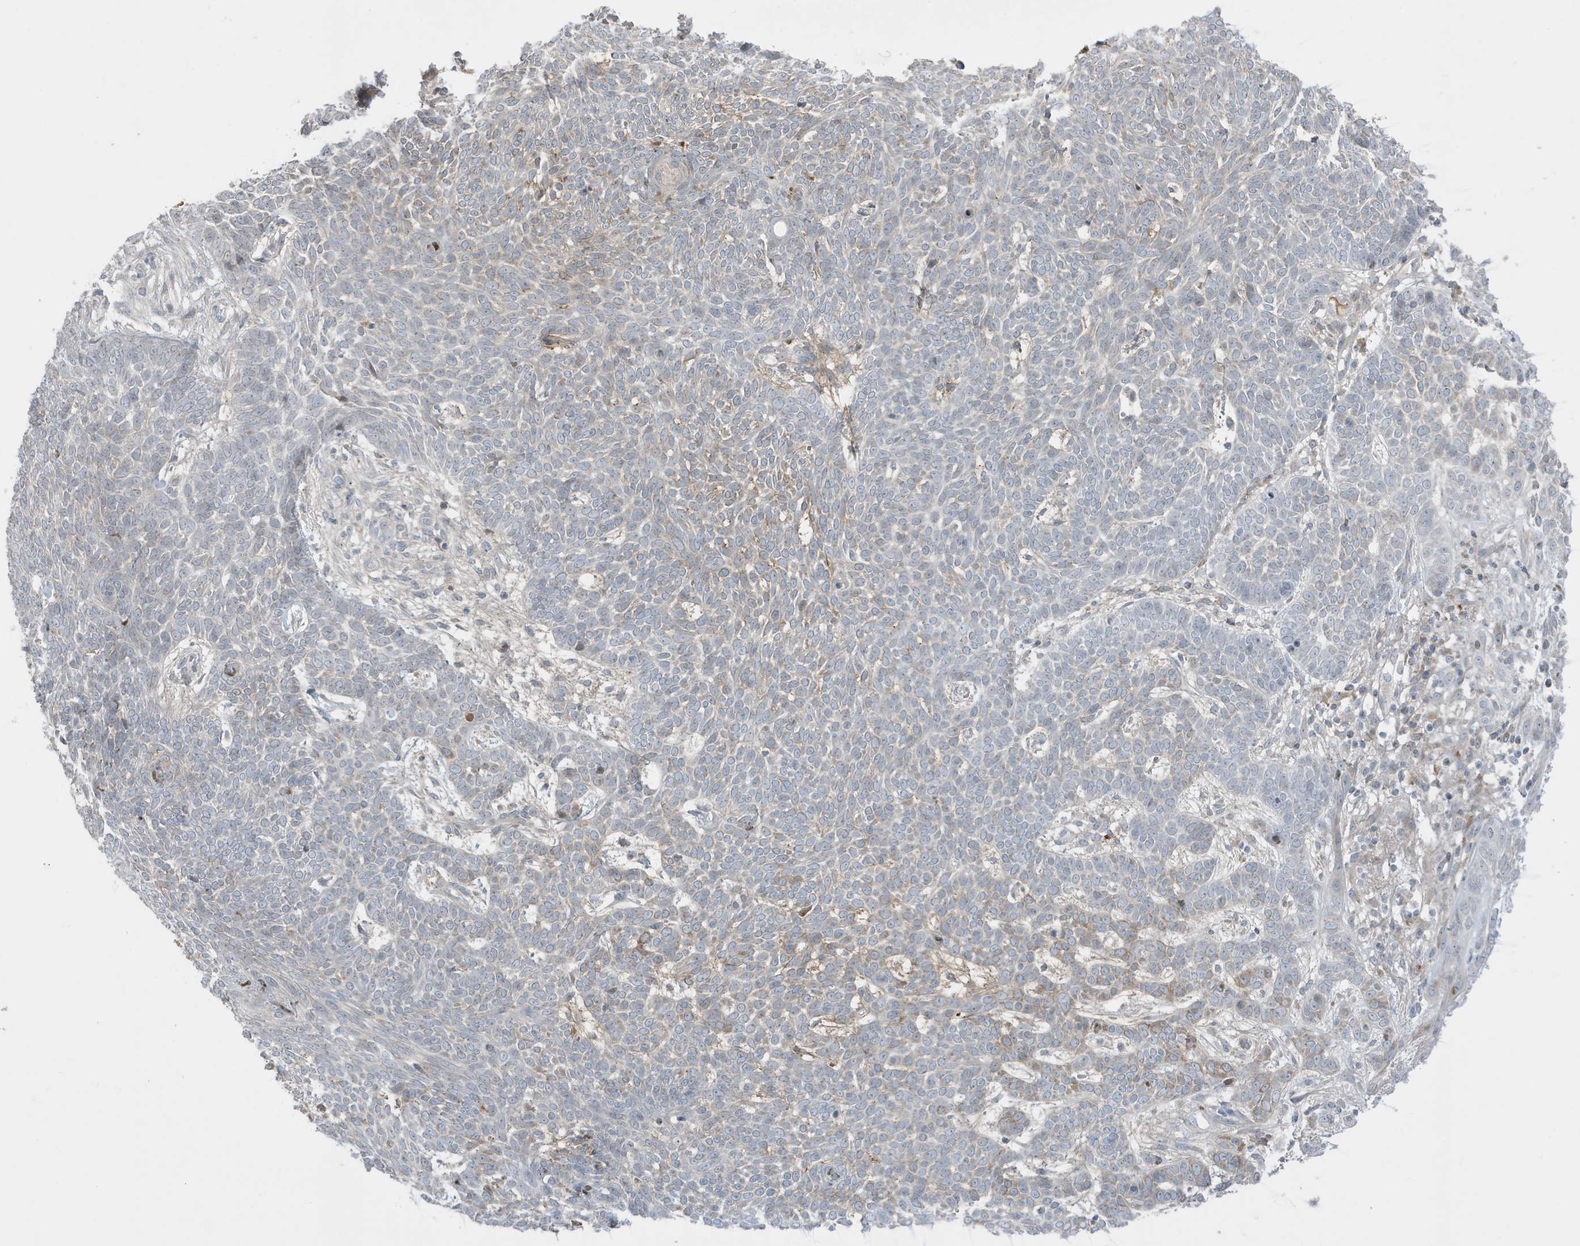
{"staining": {"intensity": "negative", "quantity": "none", "location": "none"}, "tissue": "skin cancer", "cell_type": "Tumor cells", "image_type": "cancer", "snomed": [{"axis": "morphology", "description": "Normal tissue, NOS"}, {"axis": "morphology", "description": "Basal cell carcinoma"}, {"axis": "topography", "description": "Skin"}], "caption": "The image exhibits no staining of tumor cells in basal cell carcinoma (skin).", "gene": "FNDC1", "patient": {"sex": "male", "age": 64}}